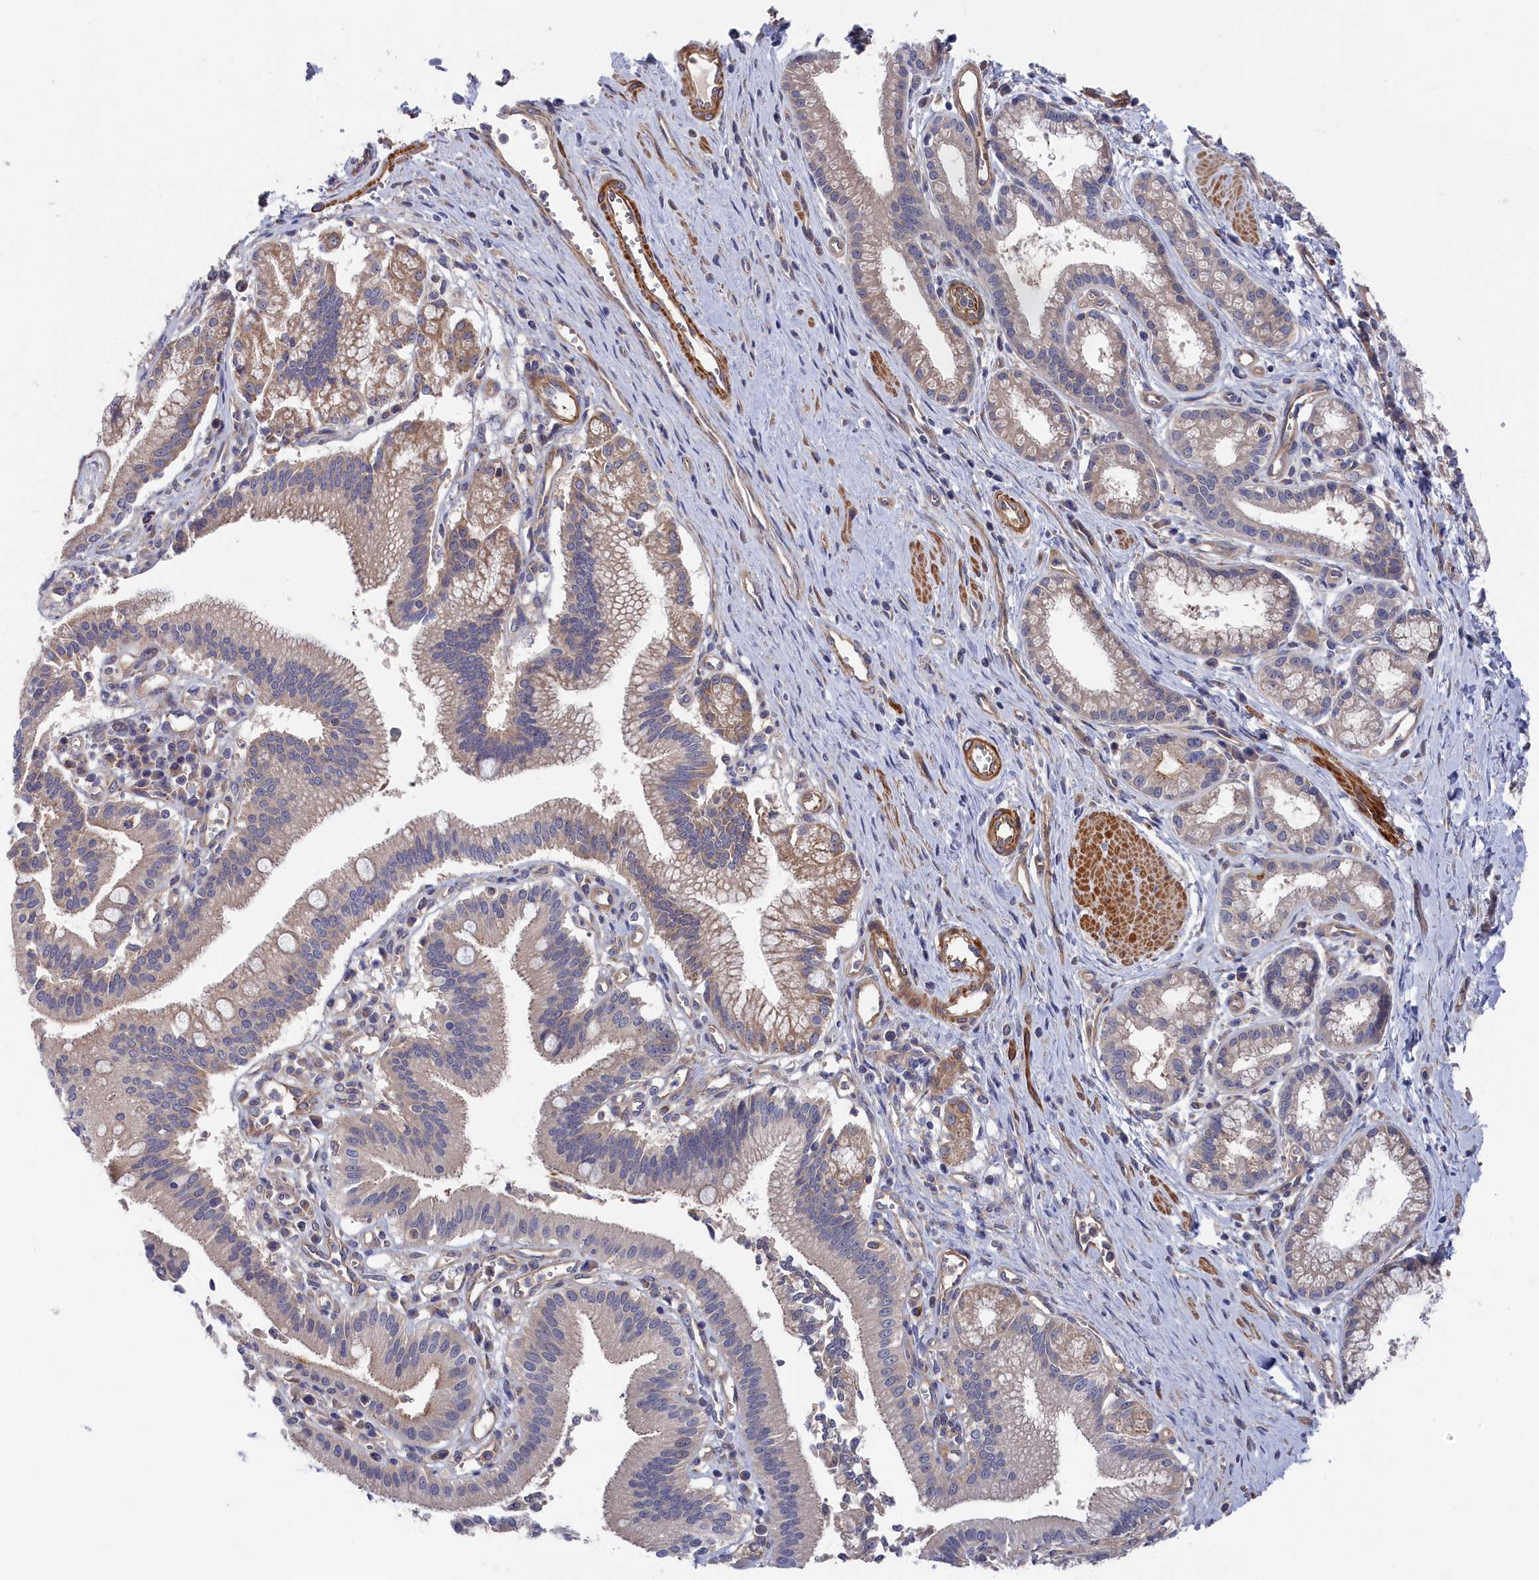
{"staining": {"intensity": "weak", "quantity": "<25%", "location": "cytoplasmic/membranous"}, "tissue": "pancreatic cancer", "cell_type": "Tumor cells", "image_type": "cancer", "snomed": [{"axis": "morphology", "description": "Adenocarcinoma, NOS"}, {"axis": "topography", "description": "Pancreas"}], "caption": "Tumor cells are negative for protein expression in human adenocarcinoma (pancreatic).", "gene": "LDHD", "patient": {"sex": "male", "age": 78}}